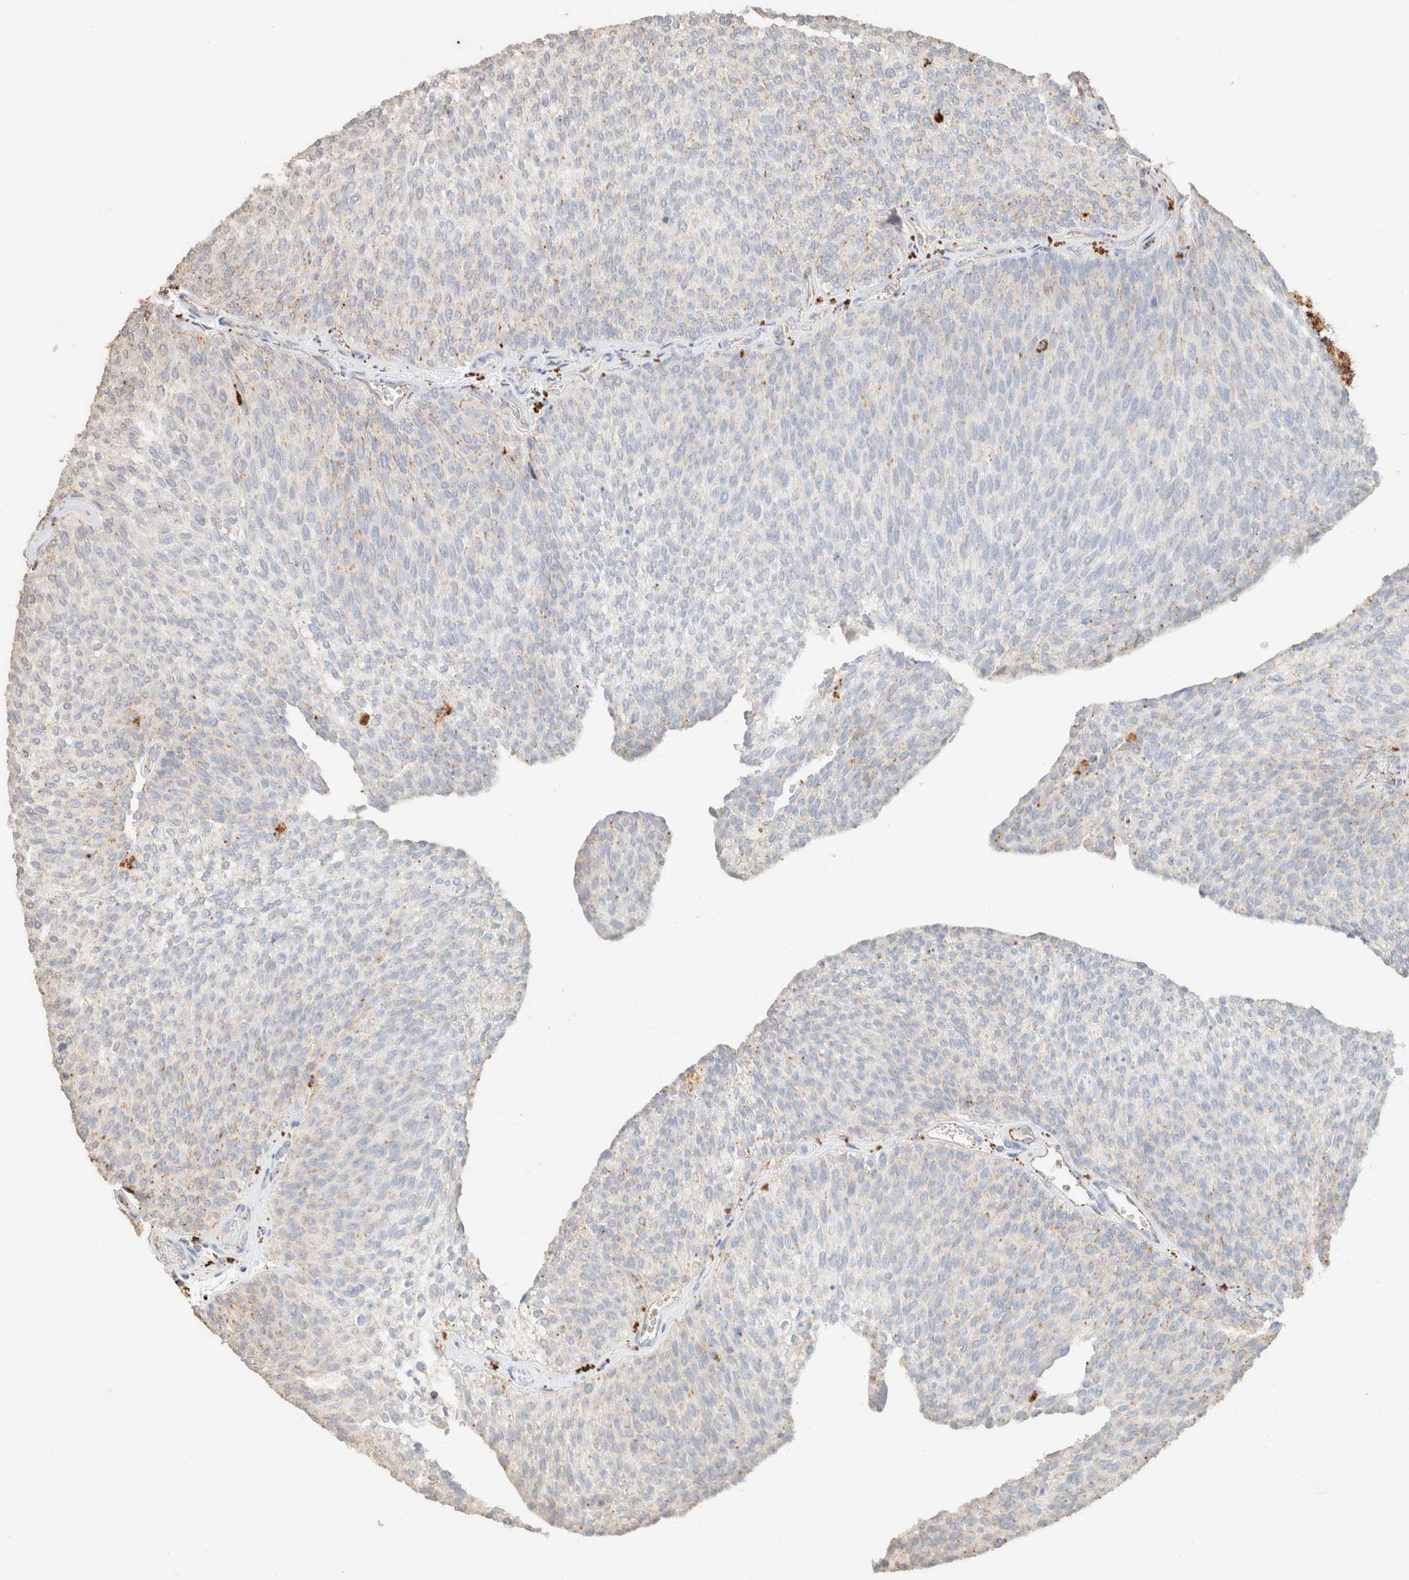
{"staining": {"intensity": "weak", "quantity": "<25%", "location": "cytoplasmic/membranous"}, "tissue": "urothelial cancer", "cell_type": "Tumor cells", "image_type": "cancer", "snomed": [{"axis": "morphology", "description": "Urothelial carcinoma, Low grade"}, {"axis": "topography", "description": "Urinary bladder"}], "caption": "This is an immunohistochemistry (IHC) micrograph of human urothelial cancer. There is no positivity in tumor cells.", "gene": "CTSC", "patient": {"sex": "female", "age": 79}}